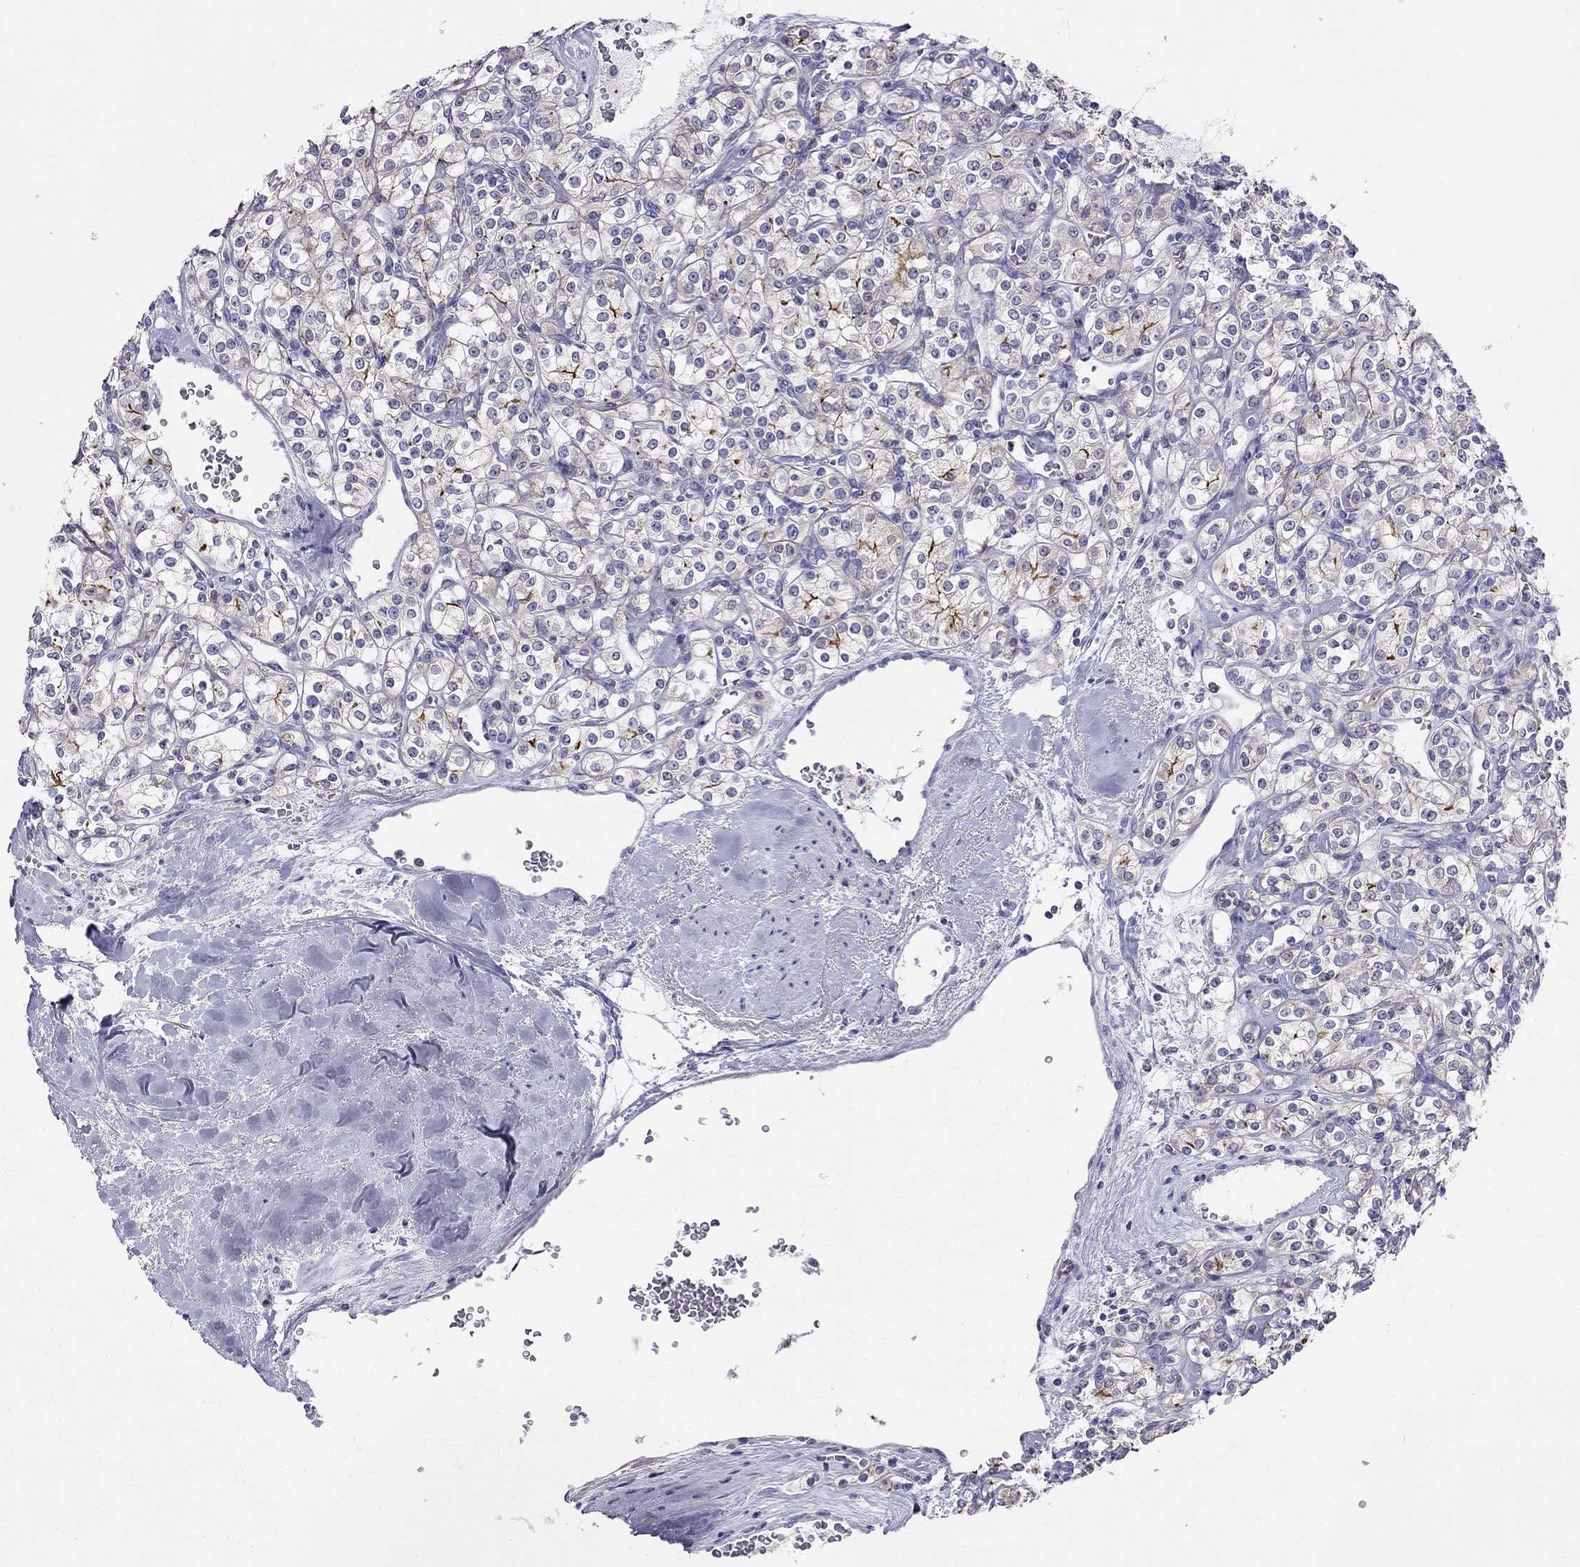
{"staining": {"intensity": "moderate", "quantity": "<25%", "location": "cytoplasmic/membranous"}, "tissue": "renal cancer", "cell_type": "Tumor cells", "image_type": "cancer", "snomed": [{"axis": "morphology", "description": "Adenocarcinoma, NOS"}, {"axis": "topography", "description": "Kidney"}], "caption": "Protein expression analysis of renal adenocarcinoma exhibits moderate cytoplasmic/membranous positivity in about <25% of tumor cells.", "gene": "SLC46A2", "patient": {"sex": "male", "age": 77}}